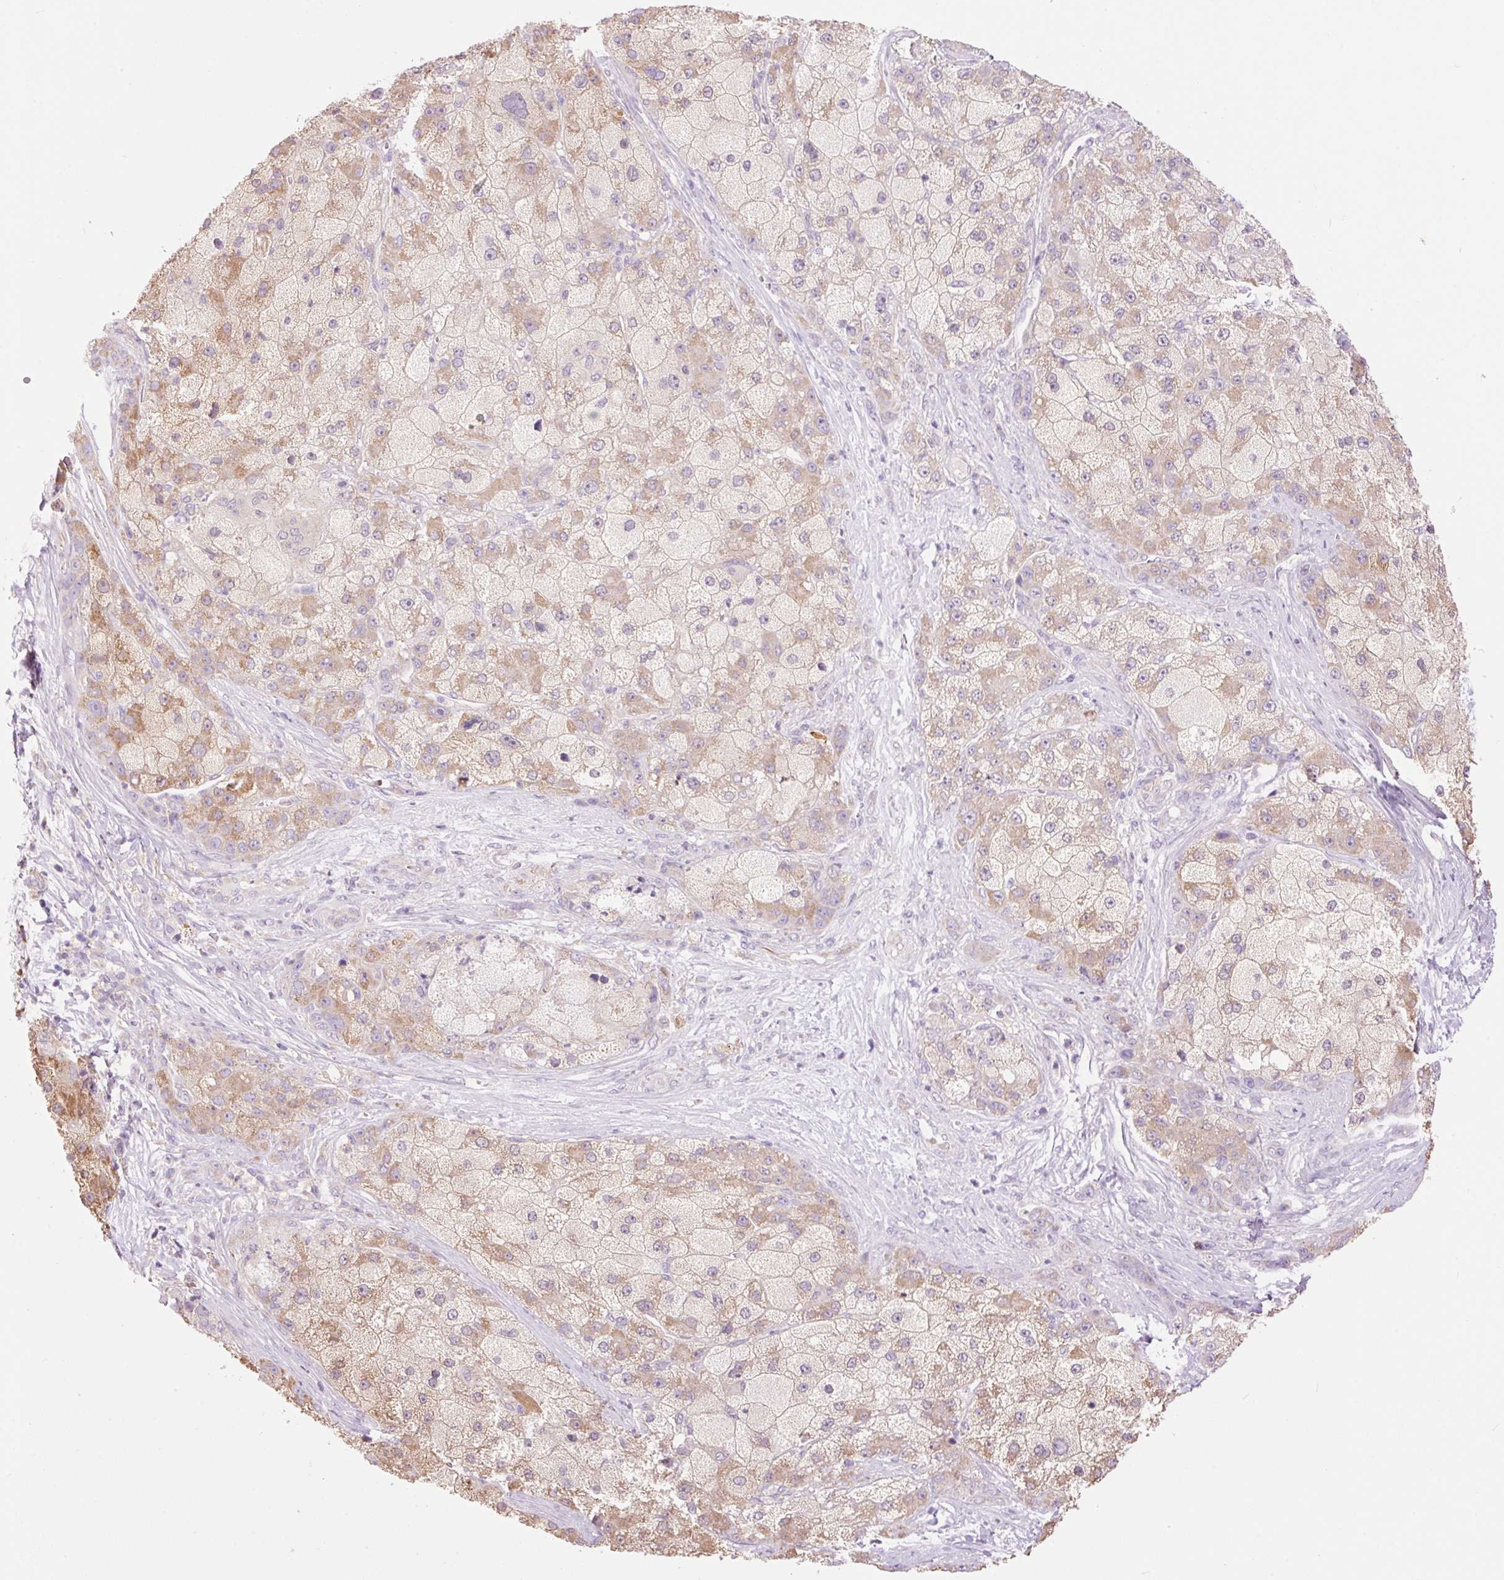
{"staining": {"intensity": "weak", "quantity": "25%-75%", "location": "cytoplasmic/membranous"}, "tissue": "liver cancer", "cell_type": "Tumor cells", "image_type": "cancer", "snomed": [{"axis": "morphology", "description": "Carcinoma, Hepatocellular, NOS"}, {"axis": "topography", "description": "Liver"}], "caption": "An image of liver cancer (hepatocellular carcinoma) stained for a protein displays weak cytoplasmic/membranous brown staining in tumor cells.", "gene": "PNPLA5", "patient": {"sex": "male", "age": 67}}